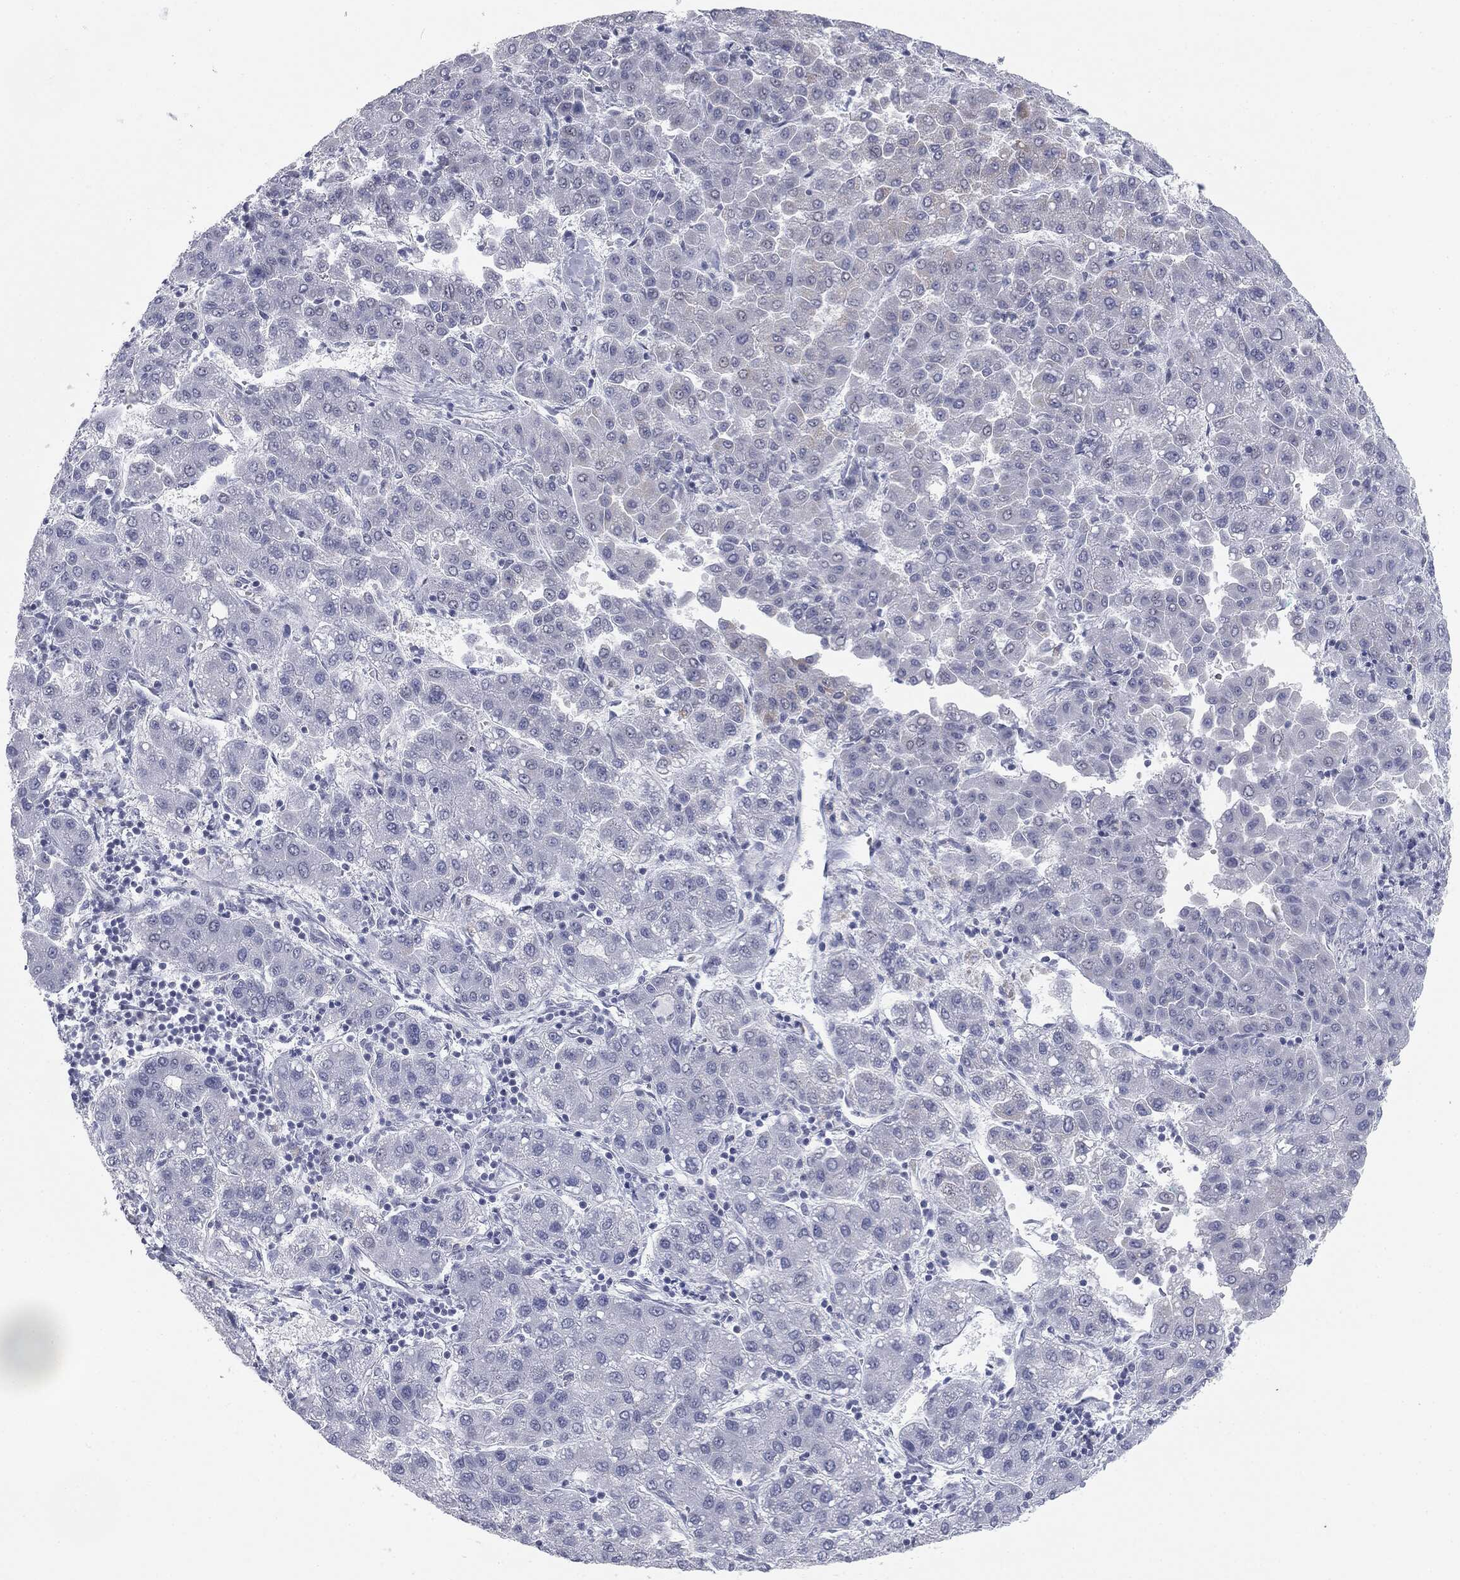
{"staining": {"intensity": "negative", "quantity": "none", "location": "none"}, "tissue": "liver cancer", "cell_type": "Tumor cells", "image_type": "cancer", "snomed": [{"axis": "morphology", "description": "Carcinoma, Hepatocellular, NOS"}, {"axis": "topography", "description": "Liver"}], "caption": "Liver cancer (hepatocellular carcinoma) stained for a protein using IHC demonstrates no staining tumor cells.", "gene": "TPO", "patient": {"sex": "male", "age": 65}}